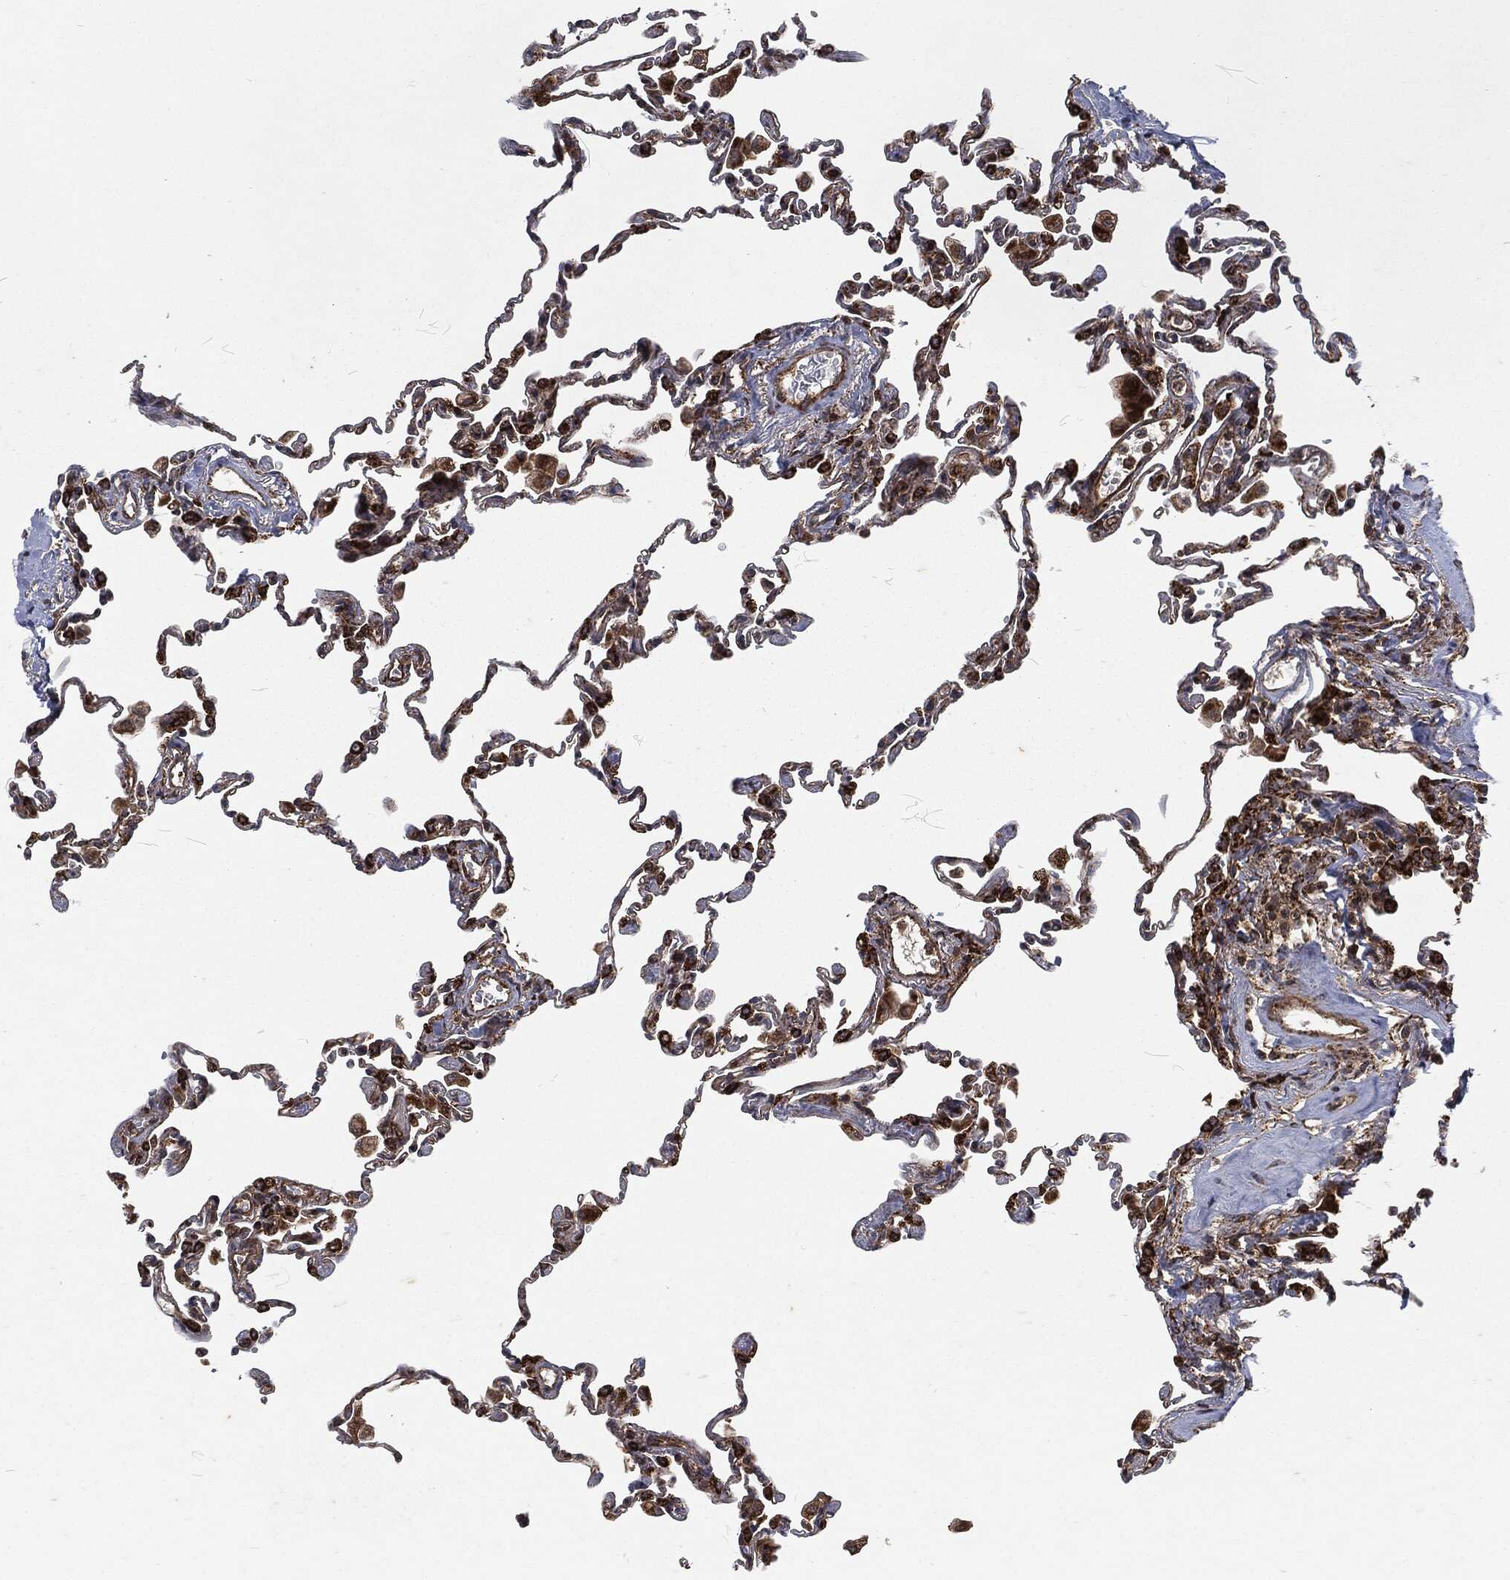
{"staining": {"intensity": "moderate", "quantity": "25%-75%", "location": "cytoplasmic/membranous"}, "tissue": "lung", "cell_type": "Alveolar cells", "image_type": "normal", "snomed": [{"axis": "morphology", "description": "Normal tissue, NOS"}, {"axis": "topography", "description": "Lung"}], "caption": "A medium amount of moderate cytoplasmic/membranous positivity is appreciated in about 25%-75% of alveolar cells in unremarkable lung.", "gene": "RFTN1", "patient": {"sex": "female", "age": 57}}